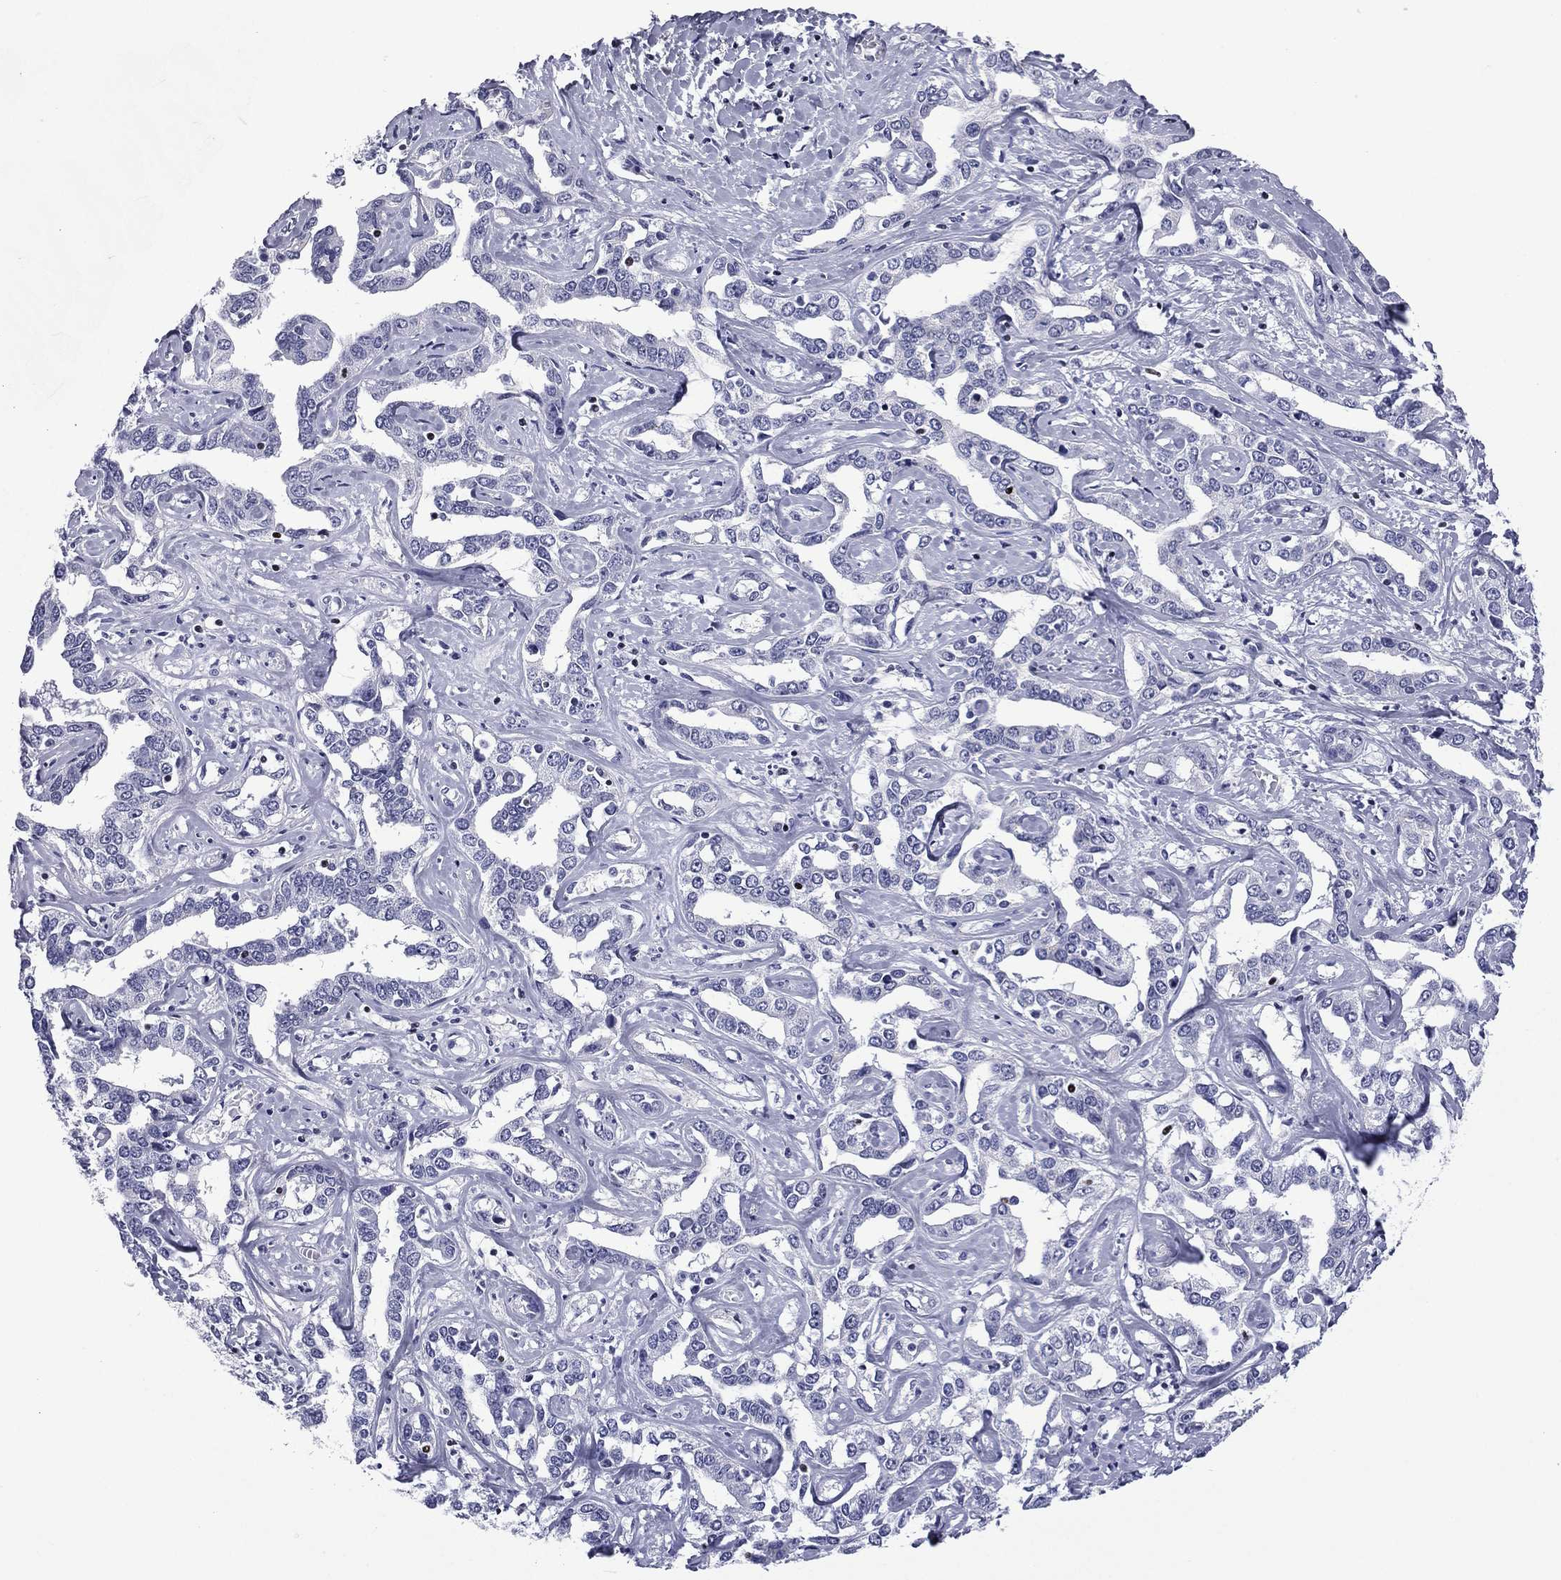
{"staining": {"intensity": "negative", "quantity": "none", "location": "none"}, "tissue": "liver cancer", "cell_type": "Tumor cells", "image_type": "cancer", "snomed": [{"axis": "morphology", "description": "Cholangiocarcinoma"}, {"axis": "topography", "description": "Liver"}], "caption": "There is no significant staining in tumor cells of cholangiocarcinoma (liver).", "gene": "IKZF3", "patient": {"sex": "male", "age": 59}}